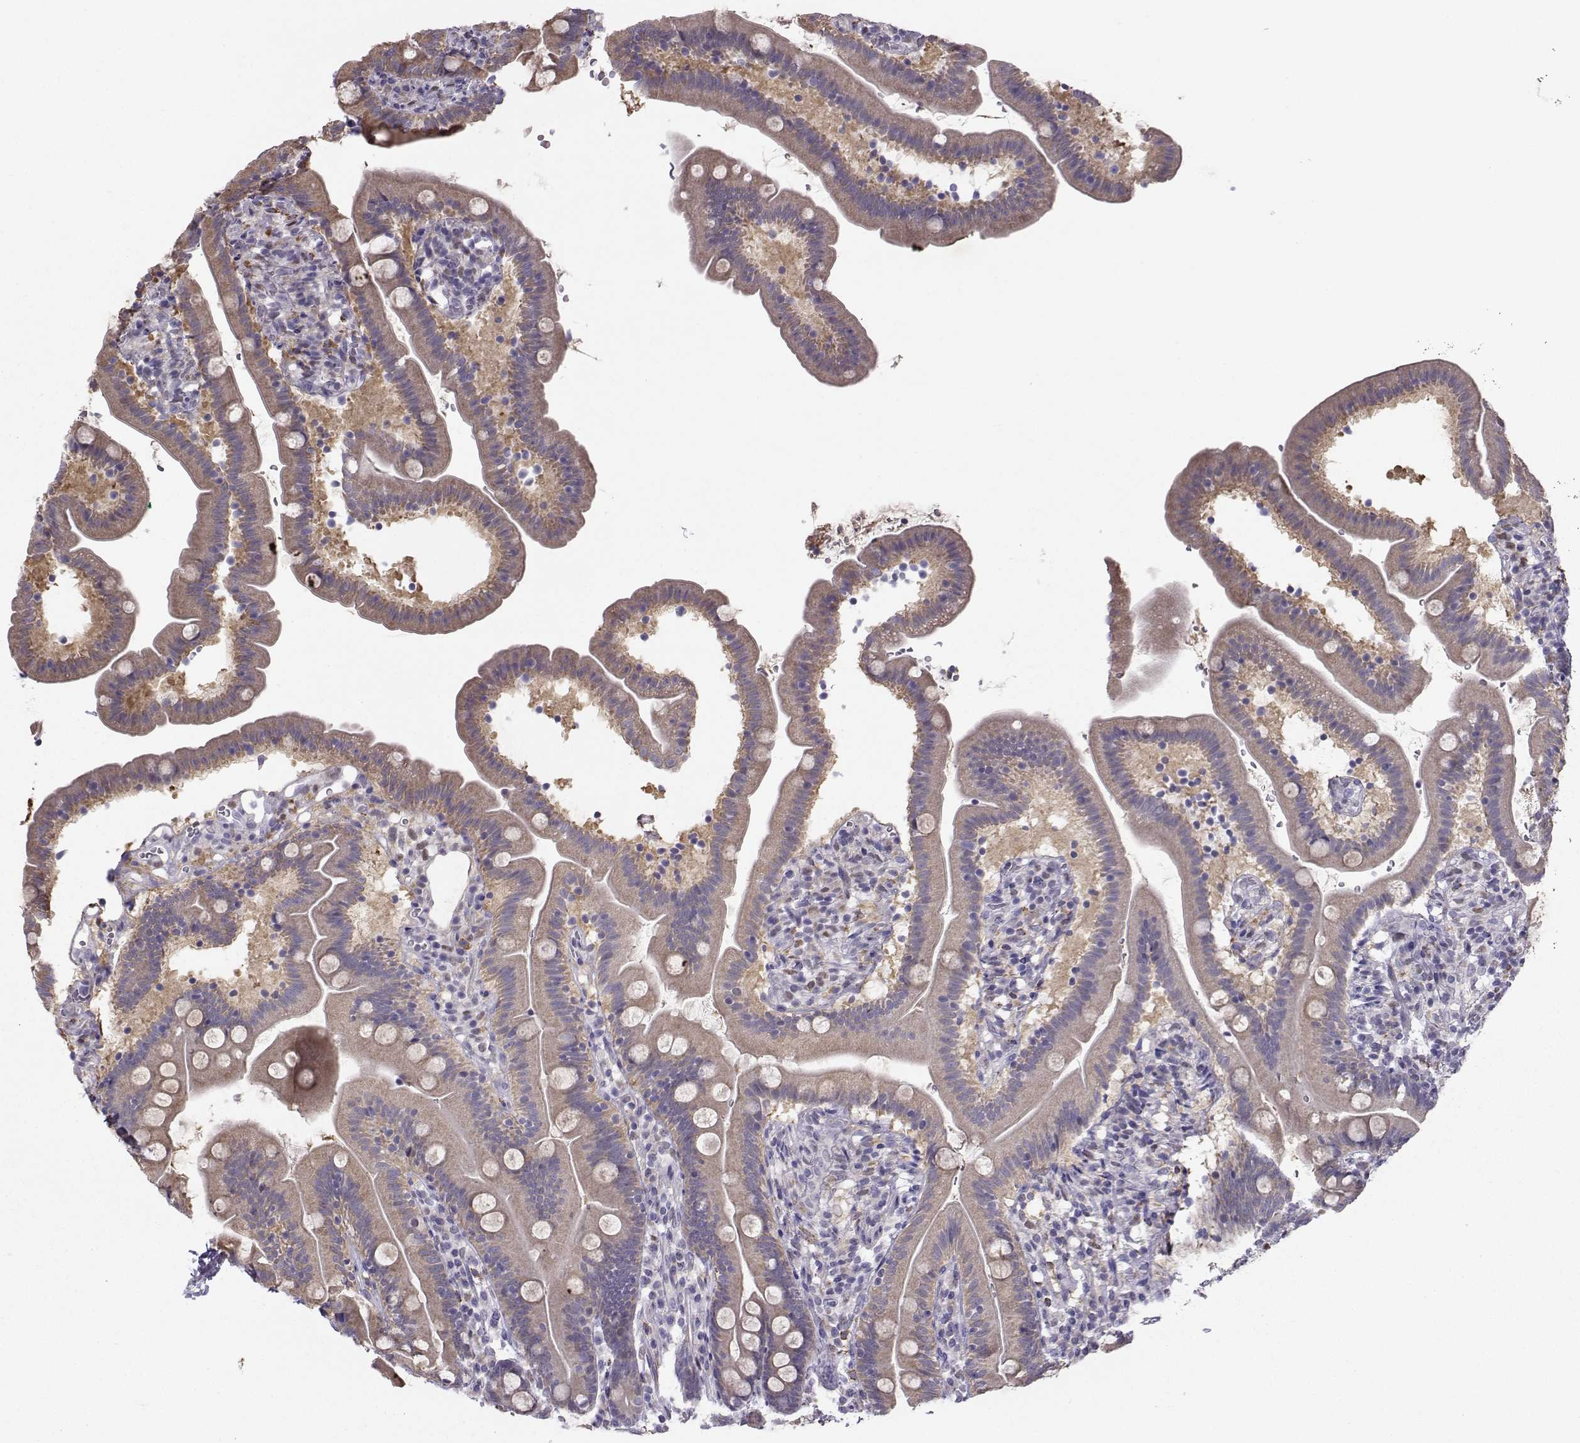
{"staining": {"intensity": "weak", "quantity": "25%-75%", "location": "cytoplasmic/membranous"}, "tissue": "duodenum", "cell_type": "Glandular cells", "image_type": "normal", "snomed": [{"axis": "morphology", "description": "Normal tissue, NOS"}, {"axis": "topography", "description": "Duodenum"}], "caption": "DAB (3,3'-diaminobenzidine) immunohistochemical staining of unremarkable human duodenum displays weak cytoplasmic/membranous protein expression in about 25%-75% of glandular cells. (DAB IHC, brown staining for protein, blue staining for nuclei).", "gene": "DCLK3", "patient": {"sex": "female", "age": 67}}